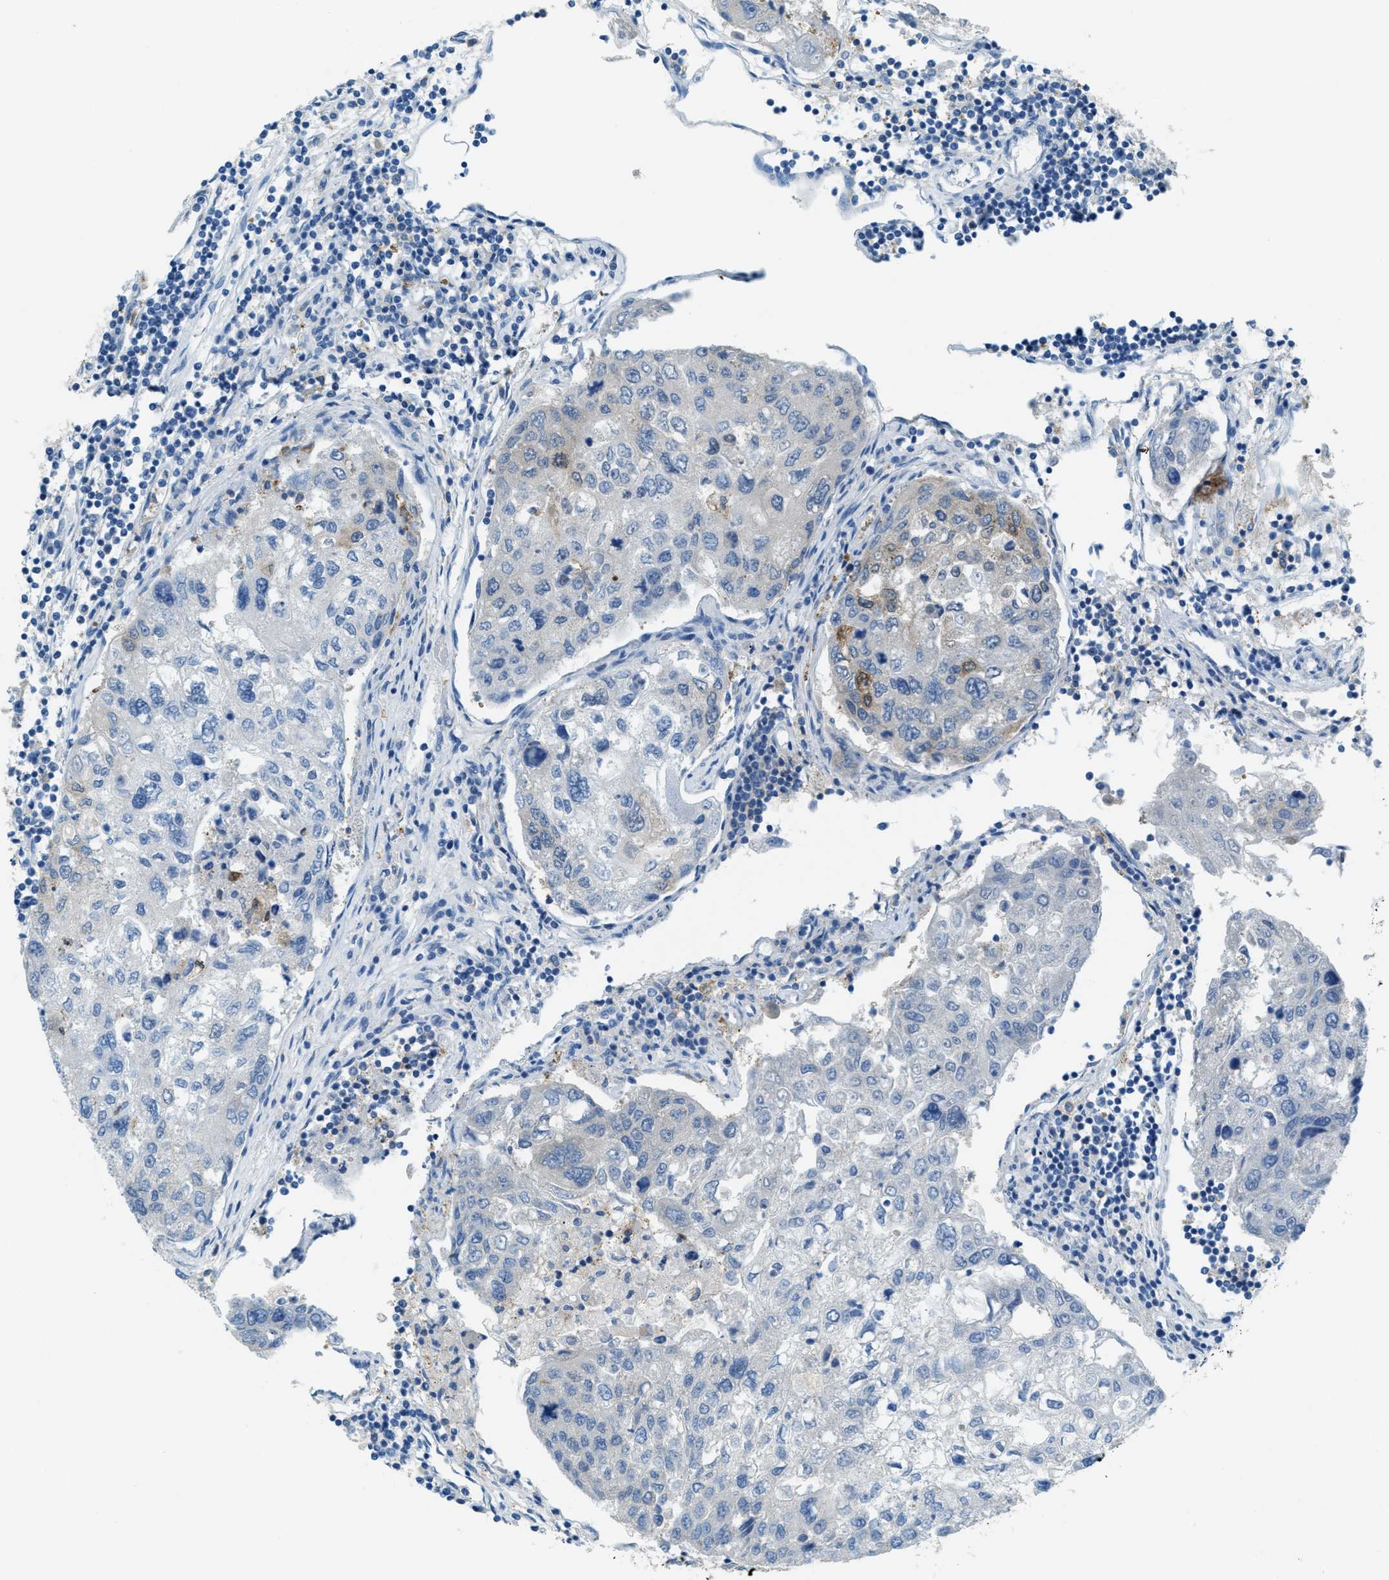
{"staining": {"intensity": "negative", "quantity": "none", "location": "none"}, "tissue": "urothelial cancer", "cell_type": "Tumor cells", "image_type": "cancer", "snomed": [{"axis": "morphology", "description": "Urothelial carcinoma, High grade"}, {"axis": "topography", "description": "Lymph node"}, {"axis": "topography", "description": "Urinary bladder"}], "caption": "Immunohistochemical staining of urothelial cancer exhibits no significant staining in tumor cells.", "gene": "MATCAP2", "patient": {"sex": "male", "age": 51}}